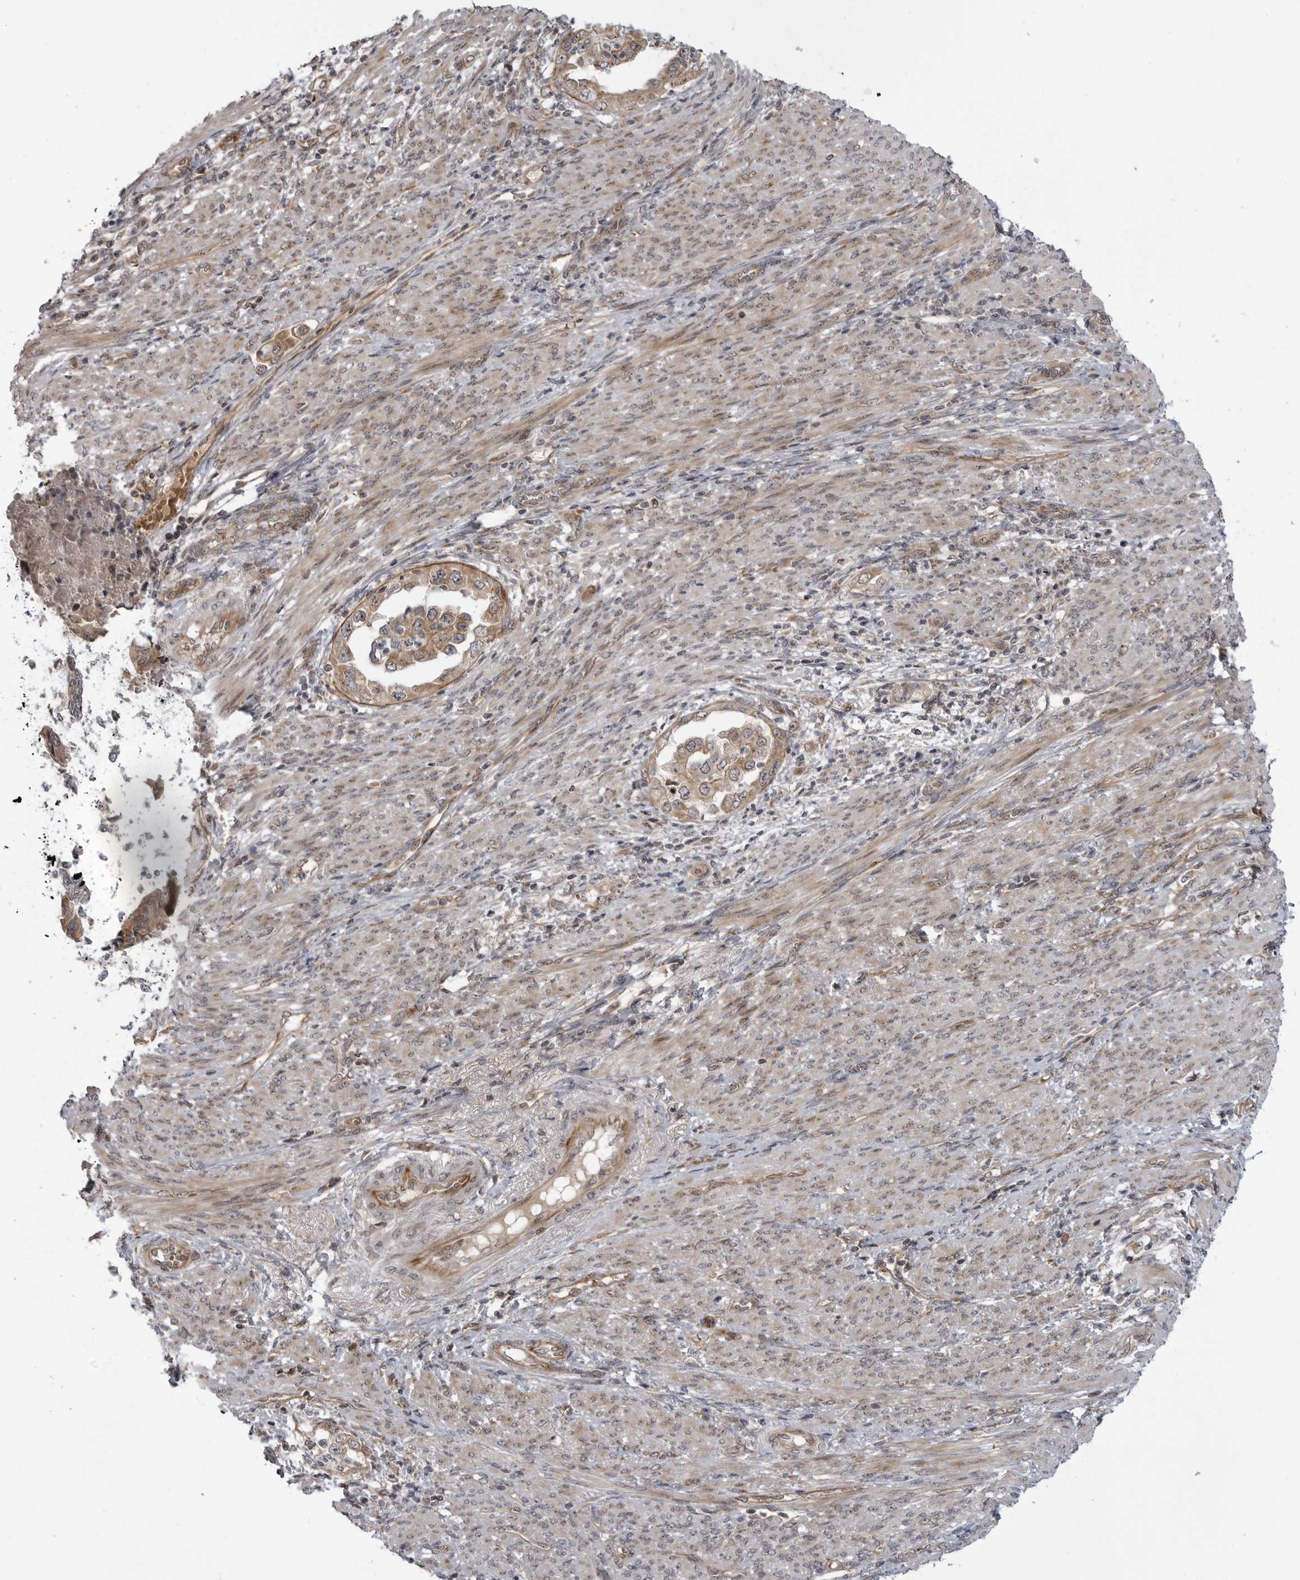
{"staining": {"intensity": "moderate", "quantity": ">75%", "location": "cytoplasmic/membranous"}, "tissue": "endometrial cancer", "cell_type": "Tumor cells", "image_type": "cancer", "snomed": [{"axis": "morphology", "description": "Adenocarcinoma, NOS"}, {"axis": "topography", "description": "Endometrium"}], "caption": "A high-resolution image shows immunohistochemistry staining of endometrial cancer, which reveals moderate cytoplasmic/membranous expression in approximately >75% of tumor cells. (DAB = brown stain, brightfield microscopy at high magnification).", "gene": "LRRC45", "patient": {"sex": "female", "age": 85}}